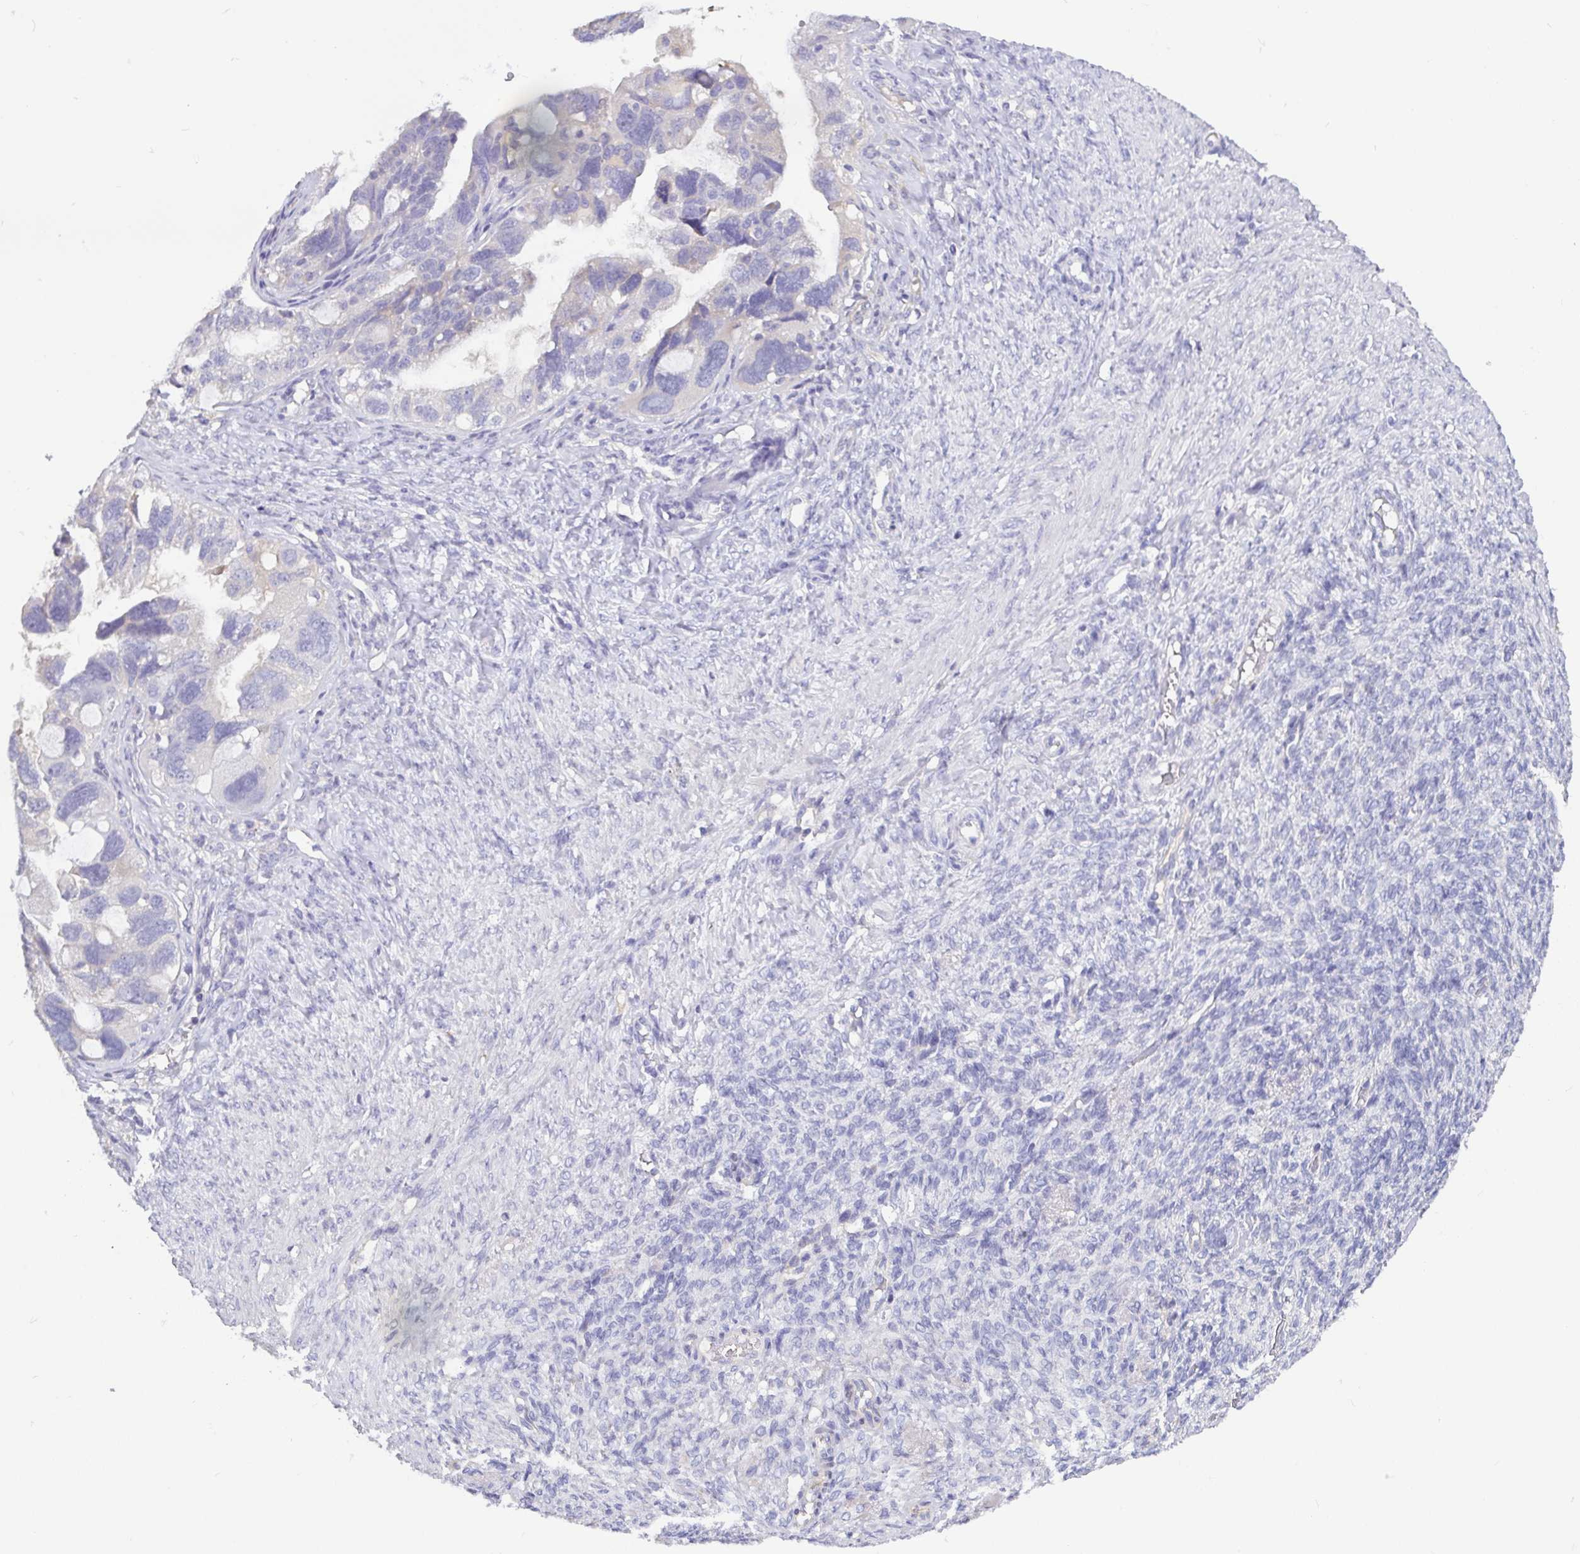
{"staining": {"intensity": "negative", "quantity": "none", "location": "none"}, "tissue": "ovarian cancer", "cell_type": "Tumor cells", "image_type": "cancer", "snomed": [{"axis": "morphology", "description": "Cystadenocarcinoma, serous, NOS"}, {"axis": "topography", "description": "Ovary"}], "caption": "Serous cystadenocarcinoma (ovarian) was stained to show a protein in brown. There is no significant positivity in tumor cells. (DAB (3,3'-diaminobenzidine) immunohistochemistry visualized using brightfield microscopy, high magnification).", "gene": "ADAMTS6", "patient": {"sex": "female", "age": 60}}